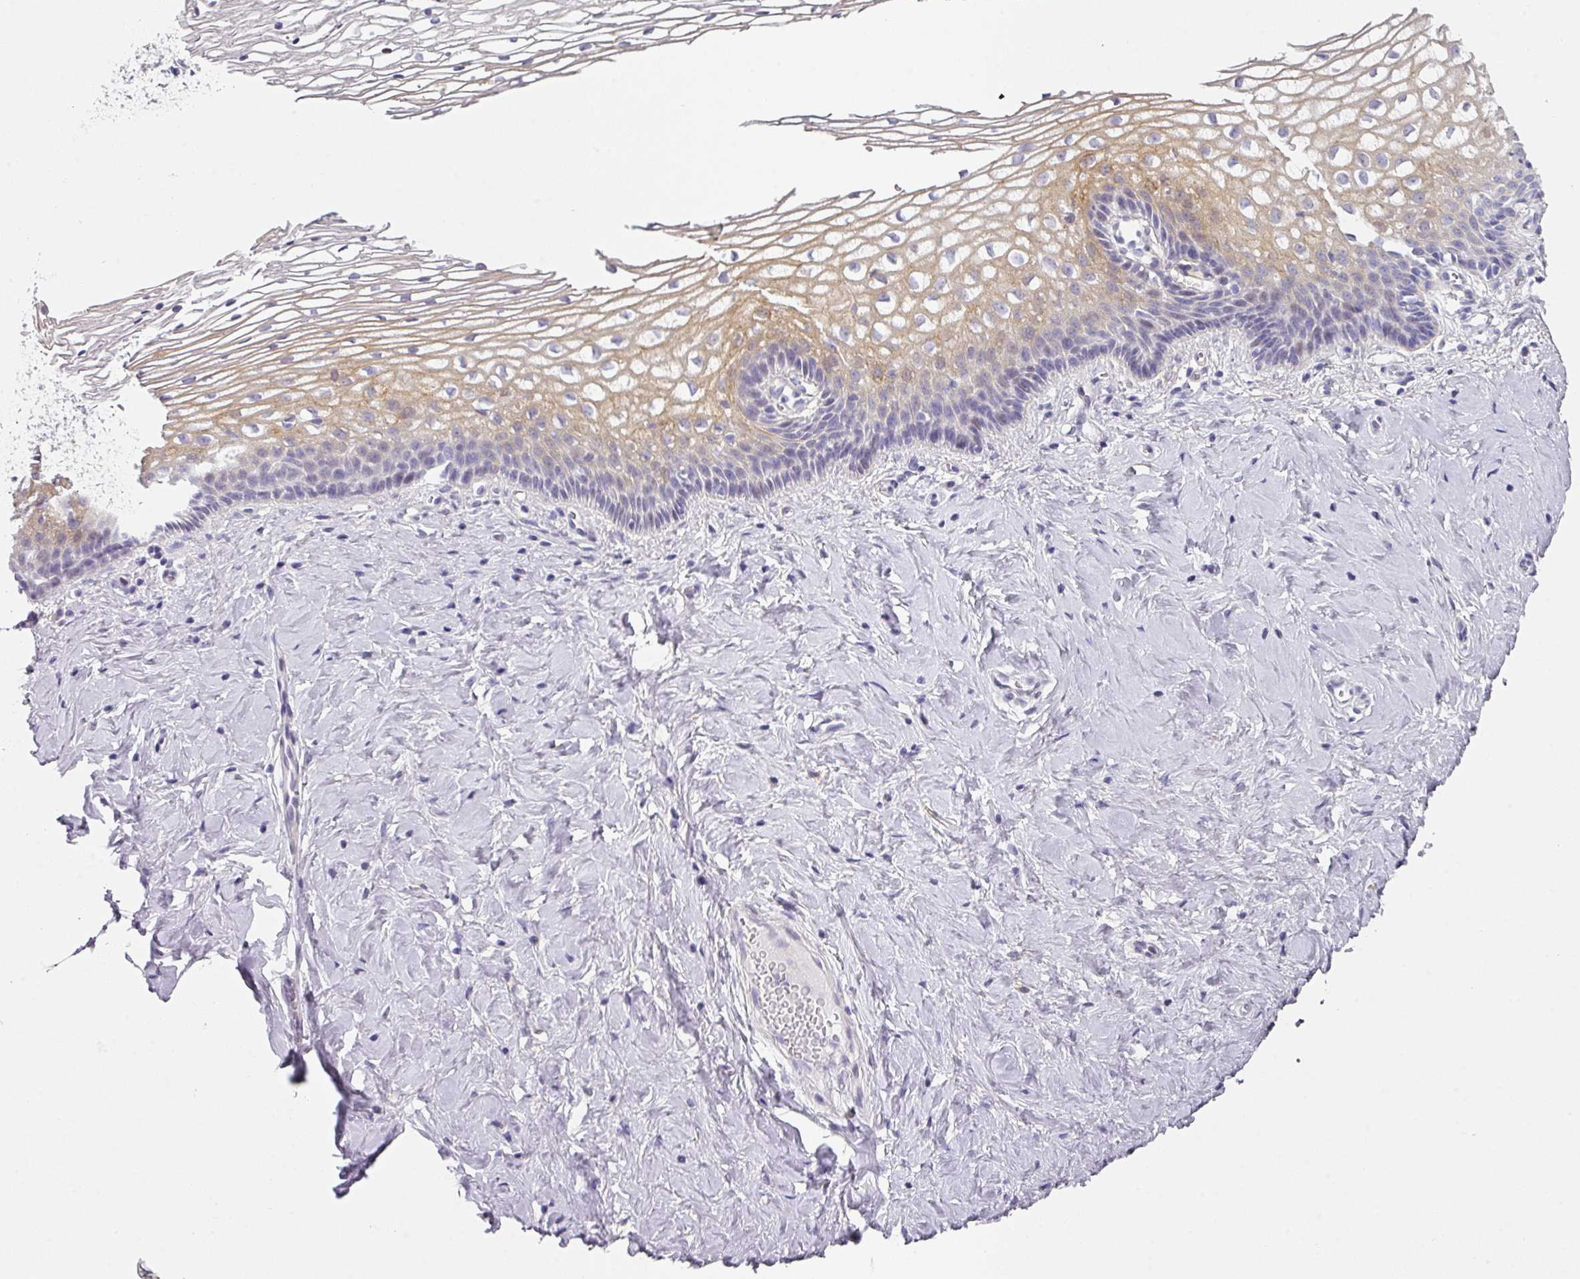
{"staining": {"intensity": "moderate", "quantity": "25%-75%", "location": "cytoplasmic/membranous"}, "tissue": "cervix", "cell_type": "Glandular cells", "image_type": "normal", "snomed": [{"axis": "morphology", "description": "Normal tissue, NOS"}, {"axis": "topography", "description": "Cervix"}], "caption": "Normal cervix demonstrates moderate cytoplasmic/membranous staining in approximately 25%-75% of glandular cells.", "gene": "ANKRD29", "patient": {"sex": "female", "age": 36}}